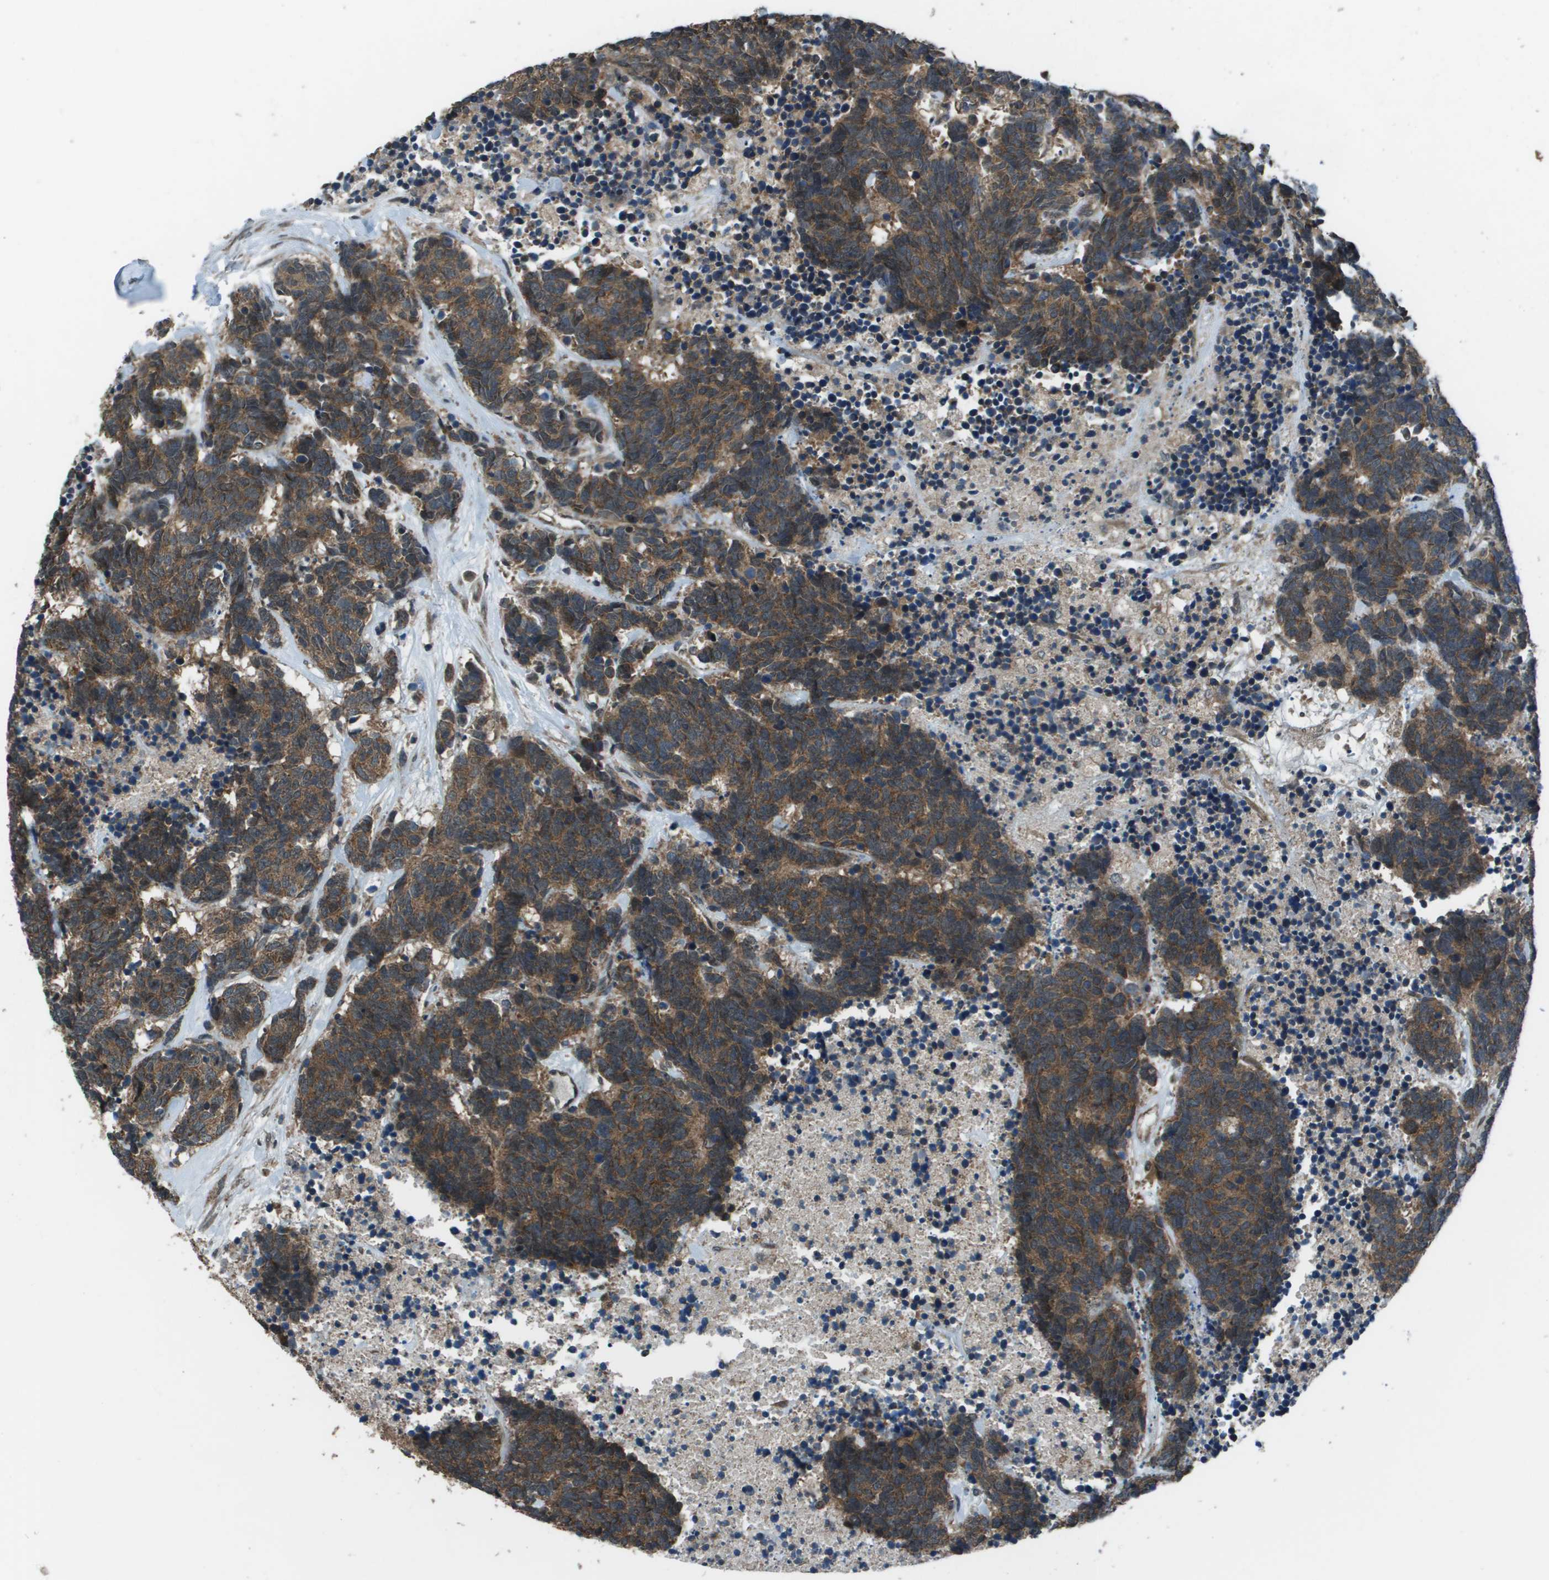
{"staining": {"intensity": "moderate", "quantity": ">75%", "location": "cytoplasmic/membranous"}, "tissue": "carcinoid", "cell_type": "Tumor cells", "image_type": "cancer", "snomed": [{"axis": "morphology", "description": "Carcinoma, NOS"}, {"axis": "morphology", "description": "Carcinoid, malignant, NOS"}, {"axis": "topography", "description": "Urinary bladder"}], "caption": "High-power microscopy captured an IHC histopathology image of carcinoma, revealing moderate cytoplasmic/membranous staining in about >75% of tumor cells. The protein of interest is stained brown, and the nuclei are stained in blue (DAB IHC with brightfield microscopy, high magnification).", "gene": "PPFIA1", "patient": {"sex": "male", "age": 57}}